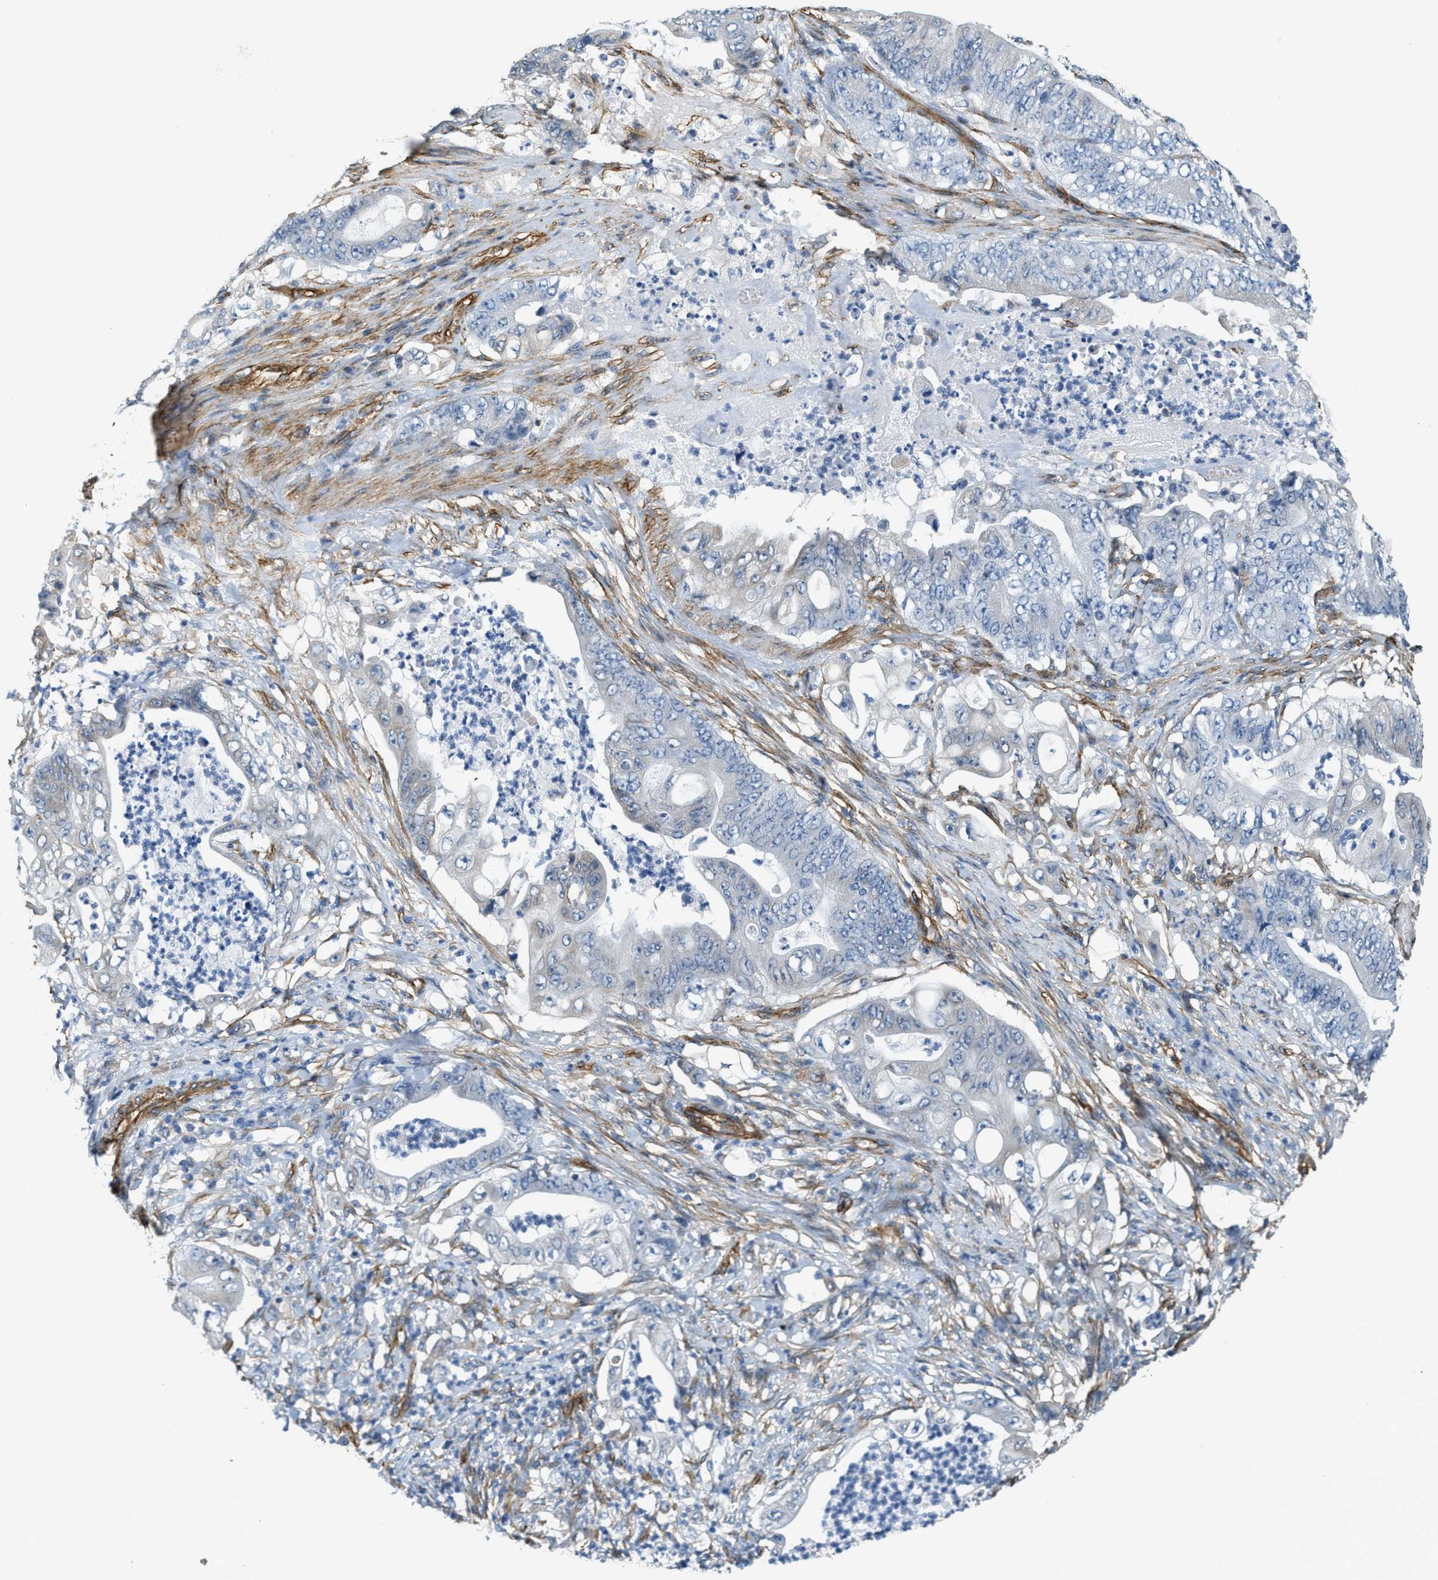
{"staining": {"intensity": "negative", "quantity": "none", "location": "none"}, "tissue": "stomach cancer", "cell_type": "Tumor cells", "image_type": "cancer", "snomed": [{"axis": "morphology", "description": "Adenocarcinoma, NOS"}, {"axis": "topography", "description": "Stomach"}], "caption": "This is an immunohistochemistry photomicrograph of human stomach cancer (adenocarcinoma). There is no positivity in tumor cells.", "gene": "TMEM43", "patient": {"sex": "female", "age": 73}}